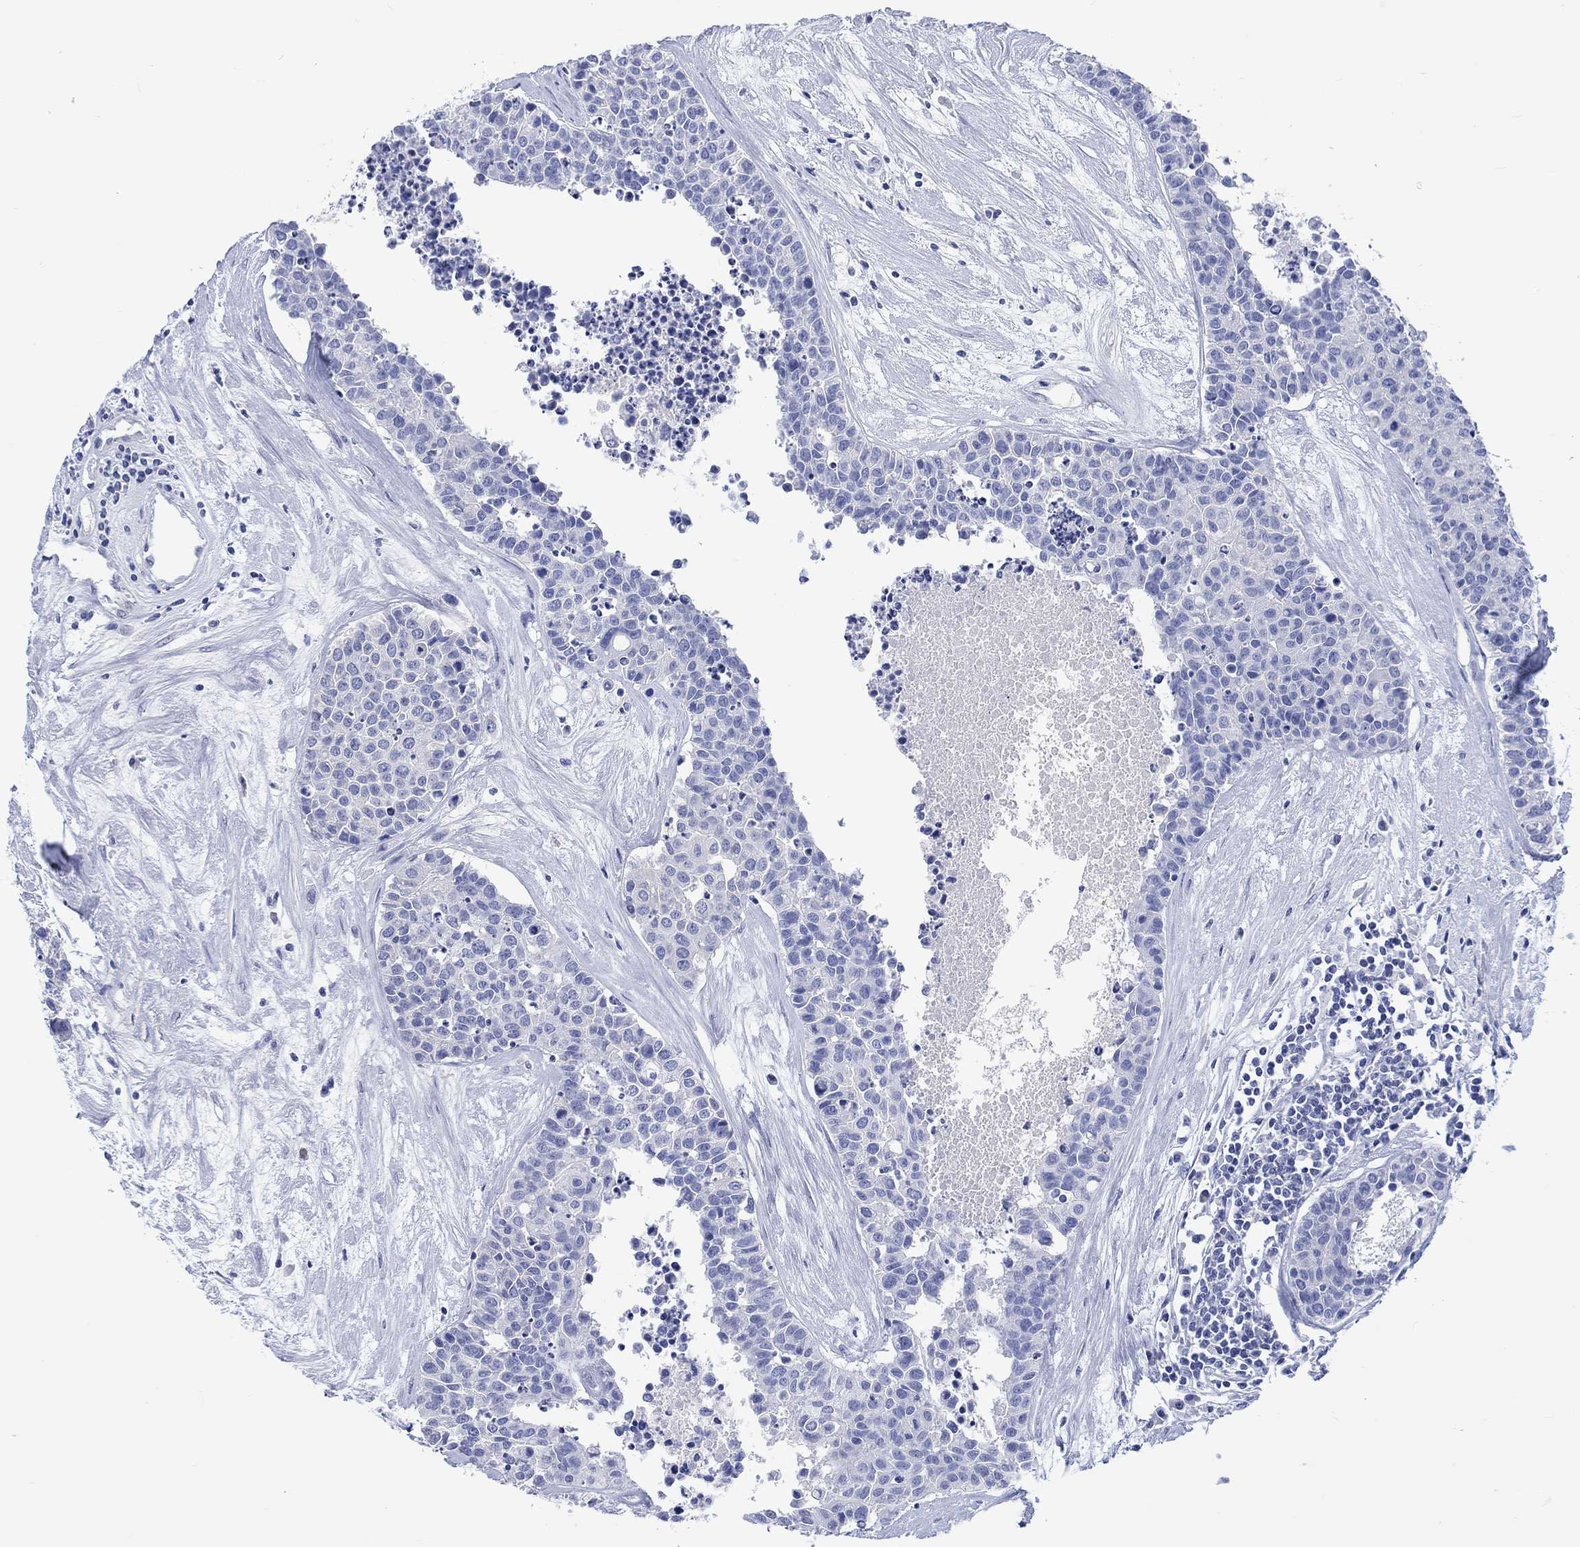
{"staining": {"intensity": "negative", "quantity": "none", "location": "none"}, "tissue": "carcinoid", "cell_type": "Tumor cells", "image_type": "cancer", "snomed": [{"axis": "morphology", "description": "Carcinoid, malignant, NOS"}, {"axis": "topography", "description": "Colon"}], "caption": "There is no significant staining in tumor cells of carcinoid.", "gene": "CACNG3", "patient": {"sex": "male", "age": 81}}